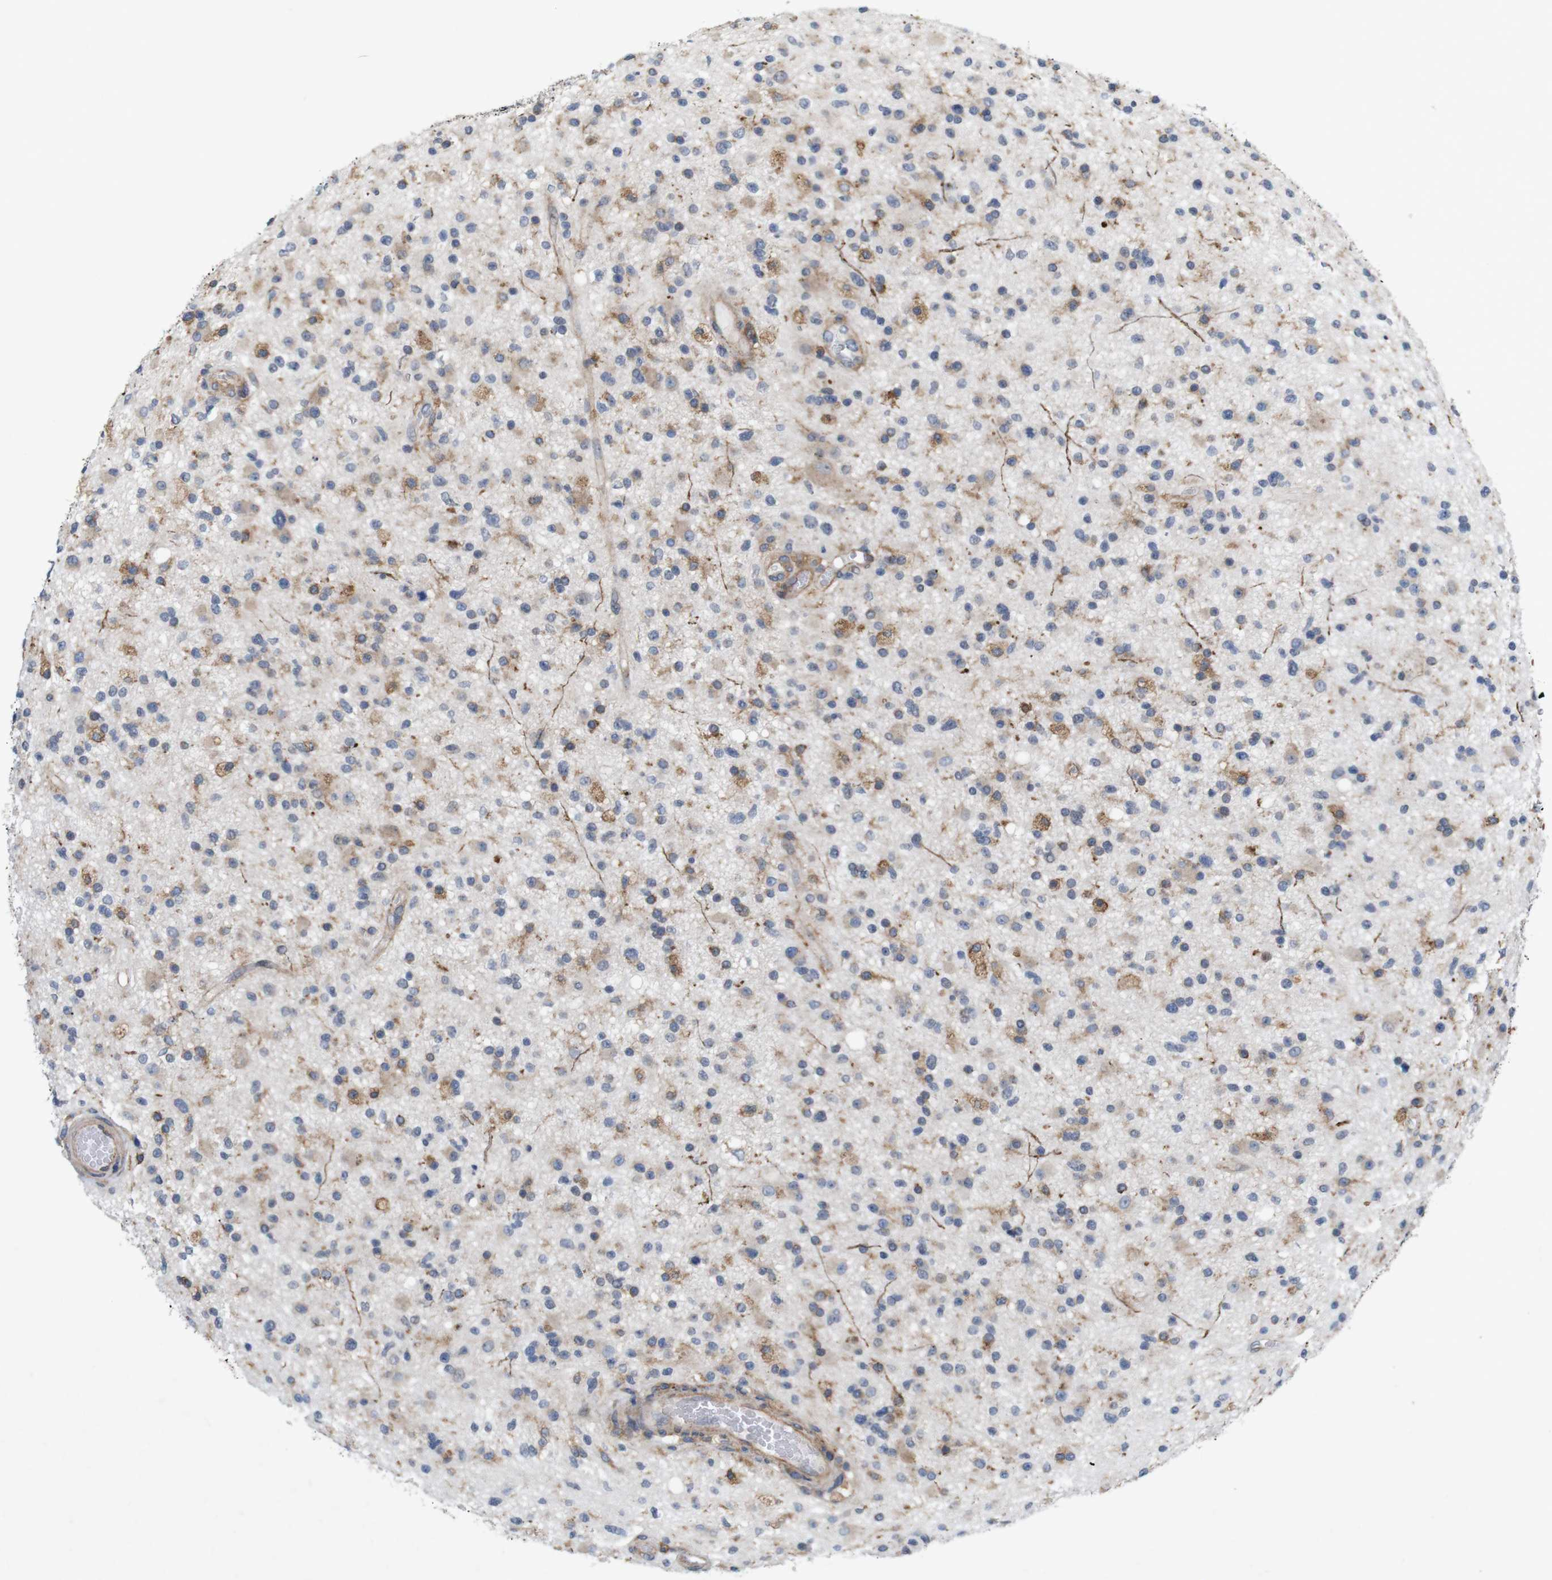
{"staining": {"intensity": "moderate", "quantity": "<25%", "location": "cytoplasmic/membranous"}, "tissue": "glioma", "cell_type": "Tumor cells", "image_type": "cancer", "snomed": [{"axis": "morphology", "description": "Glioma, malignant, High grade"}, {"axis": "topography", "description": "Brain"}], "caption": "About <25% of tumor cells in human malignant high-grade glioma exhibit moderate cytoplasmic/membranous protein expression as visualized by brown immunohistochemical staining.", "gene": "SIGLEC8", "patient": {"sex": "male", "age": 33}}